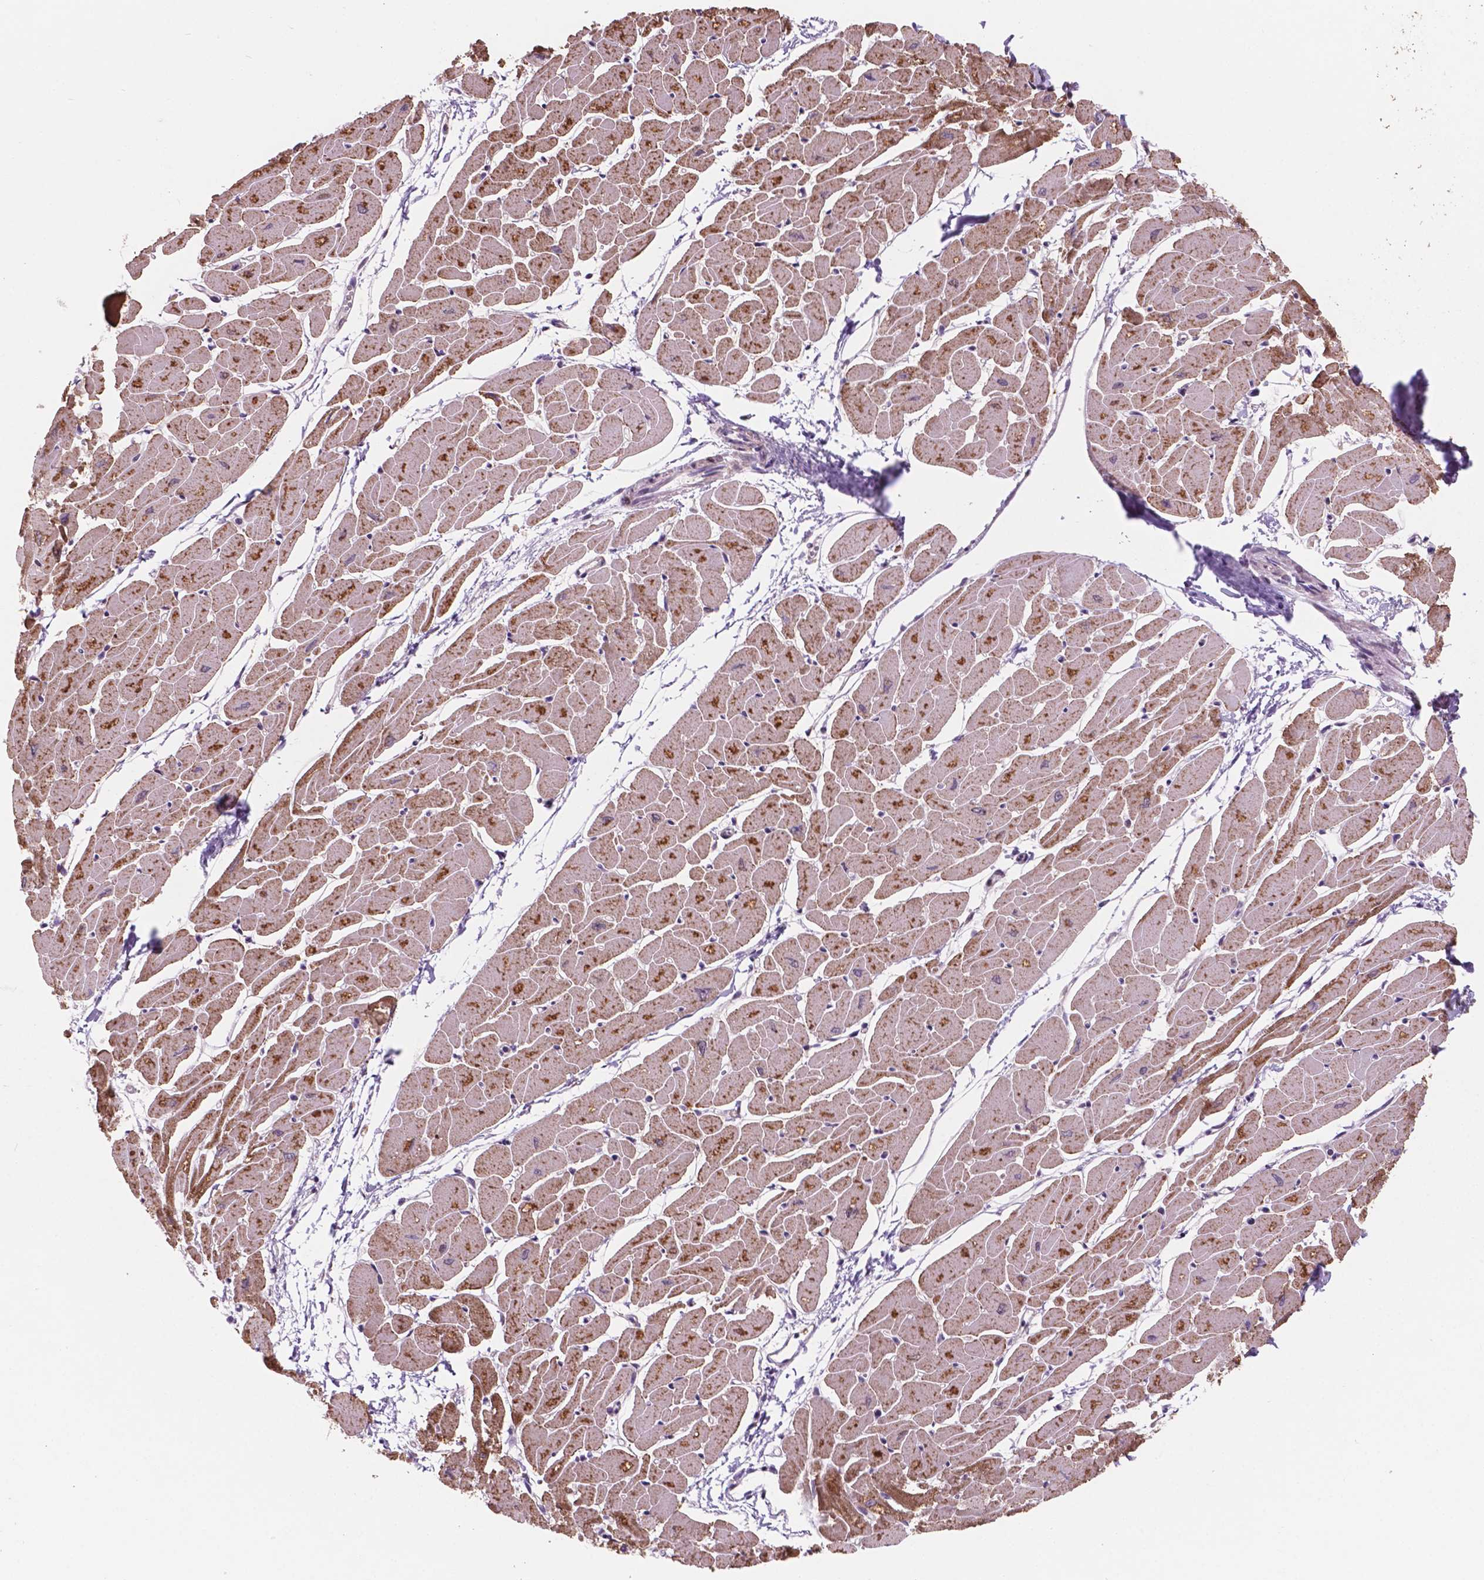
{"staining": {"intensity": "moderate", "quantity": ">75%", "location": "cytoplasmic/membranous"}, "tissue": "heart muscle", "cell_type": "Cardiomyocytes", "image_type": "normal", "snomed": [{"axis": "morphology", "description": "Normal tissue, NOS"}, {"axis": "topography", "description": "Heart"}], "caption": "Cardiomyocytes show medium levels of moderate cytoplasmic/membranous staining in about >75% of cells in unremarkable human heart muscle. Using DAB (3,3'-diaminobenzidine) (brown) and hematoxylin (blue) stains, captured at high magnification using brightfield microscopy.", "gene": "NDUFA10", "patient": {"sex": "male", "age": 57}}